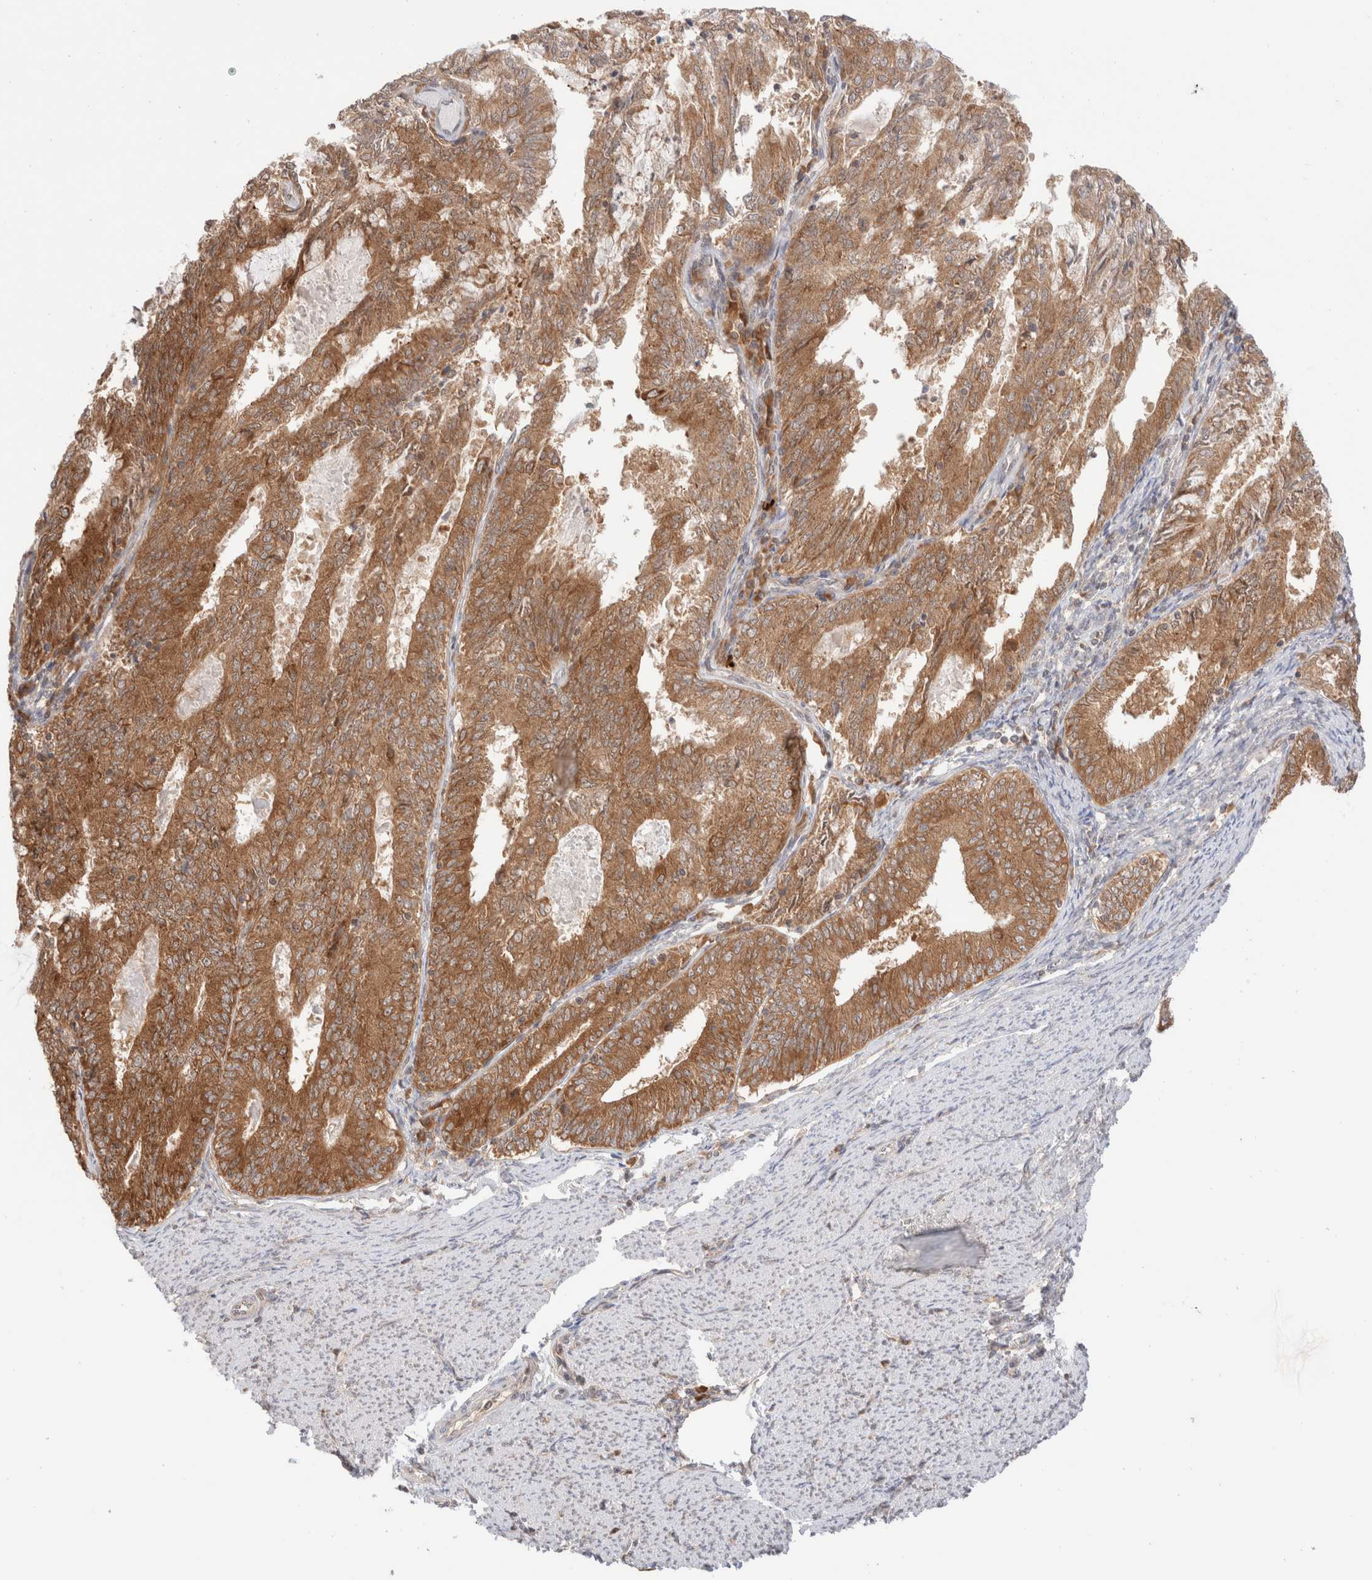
{"staining": {"intensity": "moderate", "quantity": ">75%", "location": "cytoplasmic/membranous"}, "tissue": "endometrial cancer", "cell_type": "Tumor cells", "image_type": "cancer", "snomed": [{"axis": "morphology", "description": "Adenocarcinoma, NOS"}, {"axis": "topography", "description": "Endometrium"}], "caption": "Endometrial adenocarcinoma stained for a protein (brown) shows moderate cytoplasmic/membranous positive staining in about >75% of tumor cells.", "gene": "XKR4", "patient": {"sex": "female", "age": 57}}